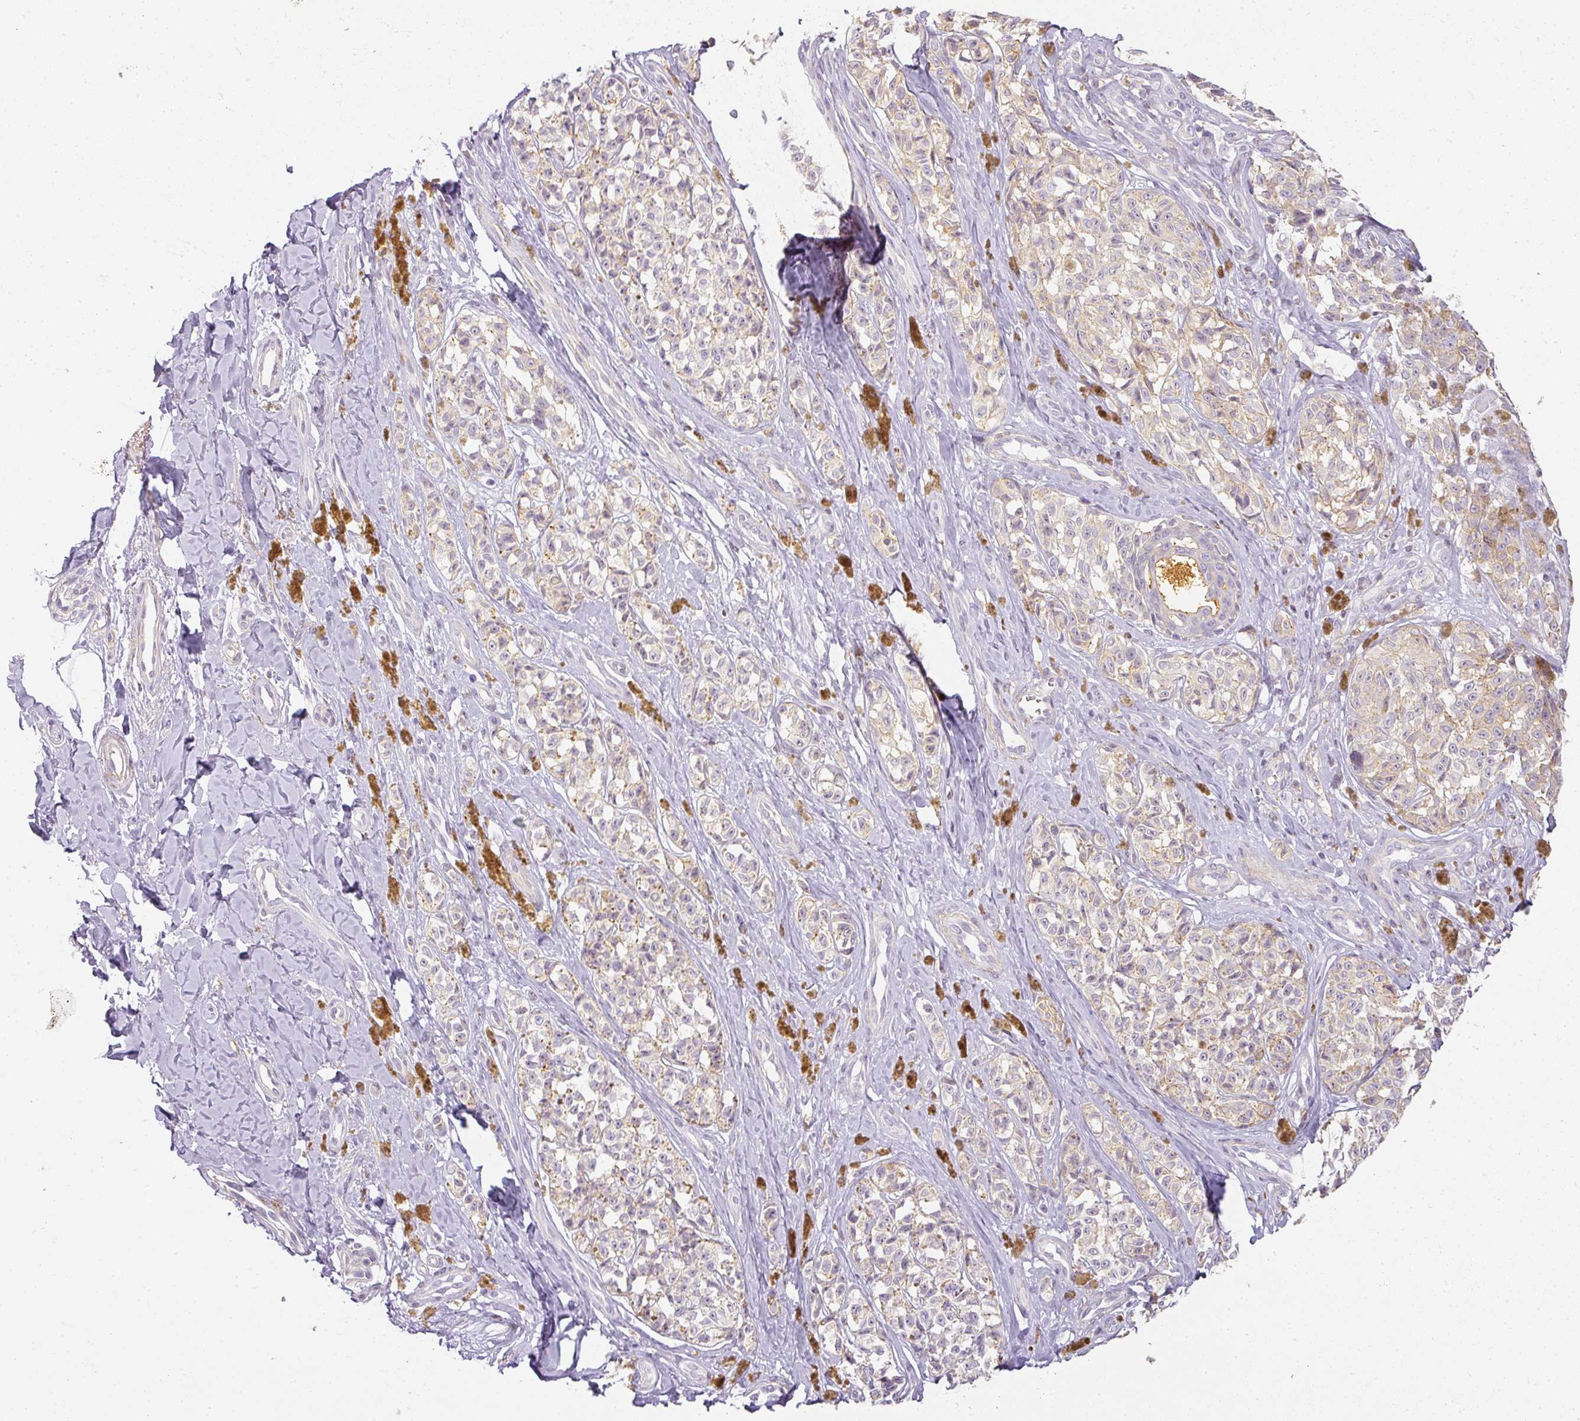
{"staining": {"intensity": "weak", "quantity": "<25%", "location": "cytoplasmic/membranous"}, "tissue": "melanoma", "cell_type": "Tumor cells", "image_type": "cancer", "snomed": [{"axis": "morphology", "description": "Malignant melanoma, NOS"}, {"axis": "topography", "description": "Skin"}], "caption": "This is an IHC histopathology image of human malignant melanoma. There is no positivity in tumor cells.", "gene": "TMEM42", "patient": {"sex": "female", "age": 65}}